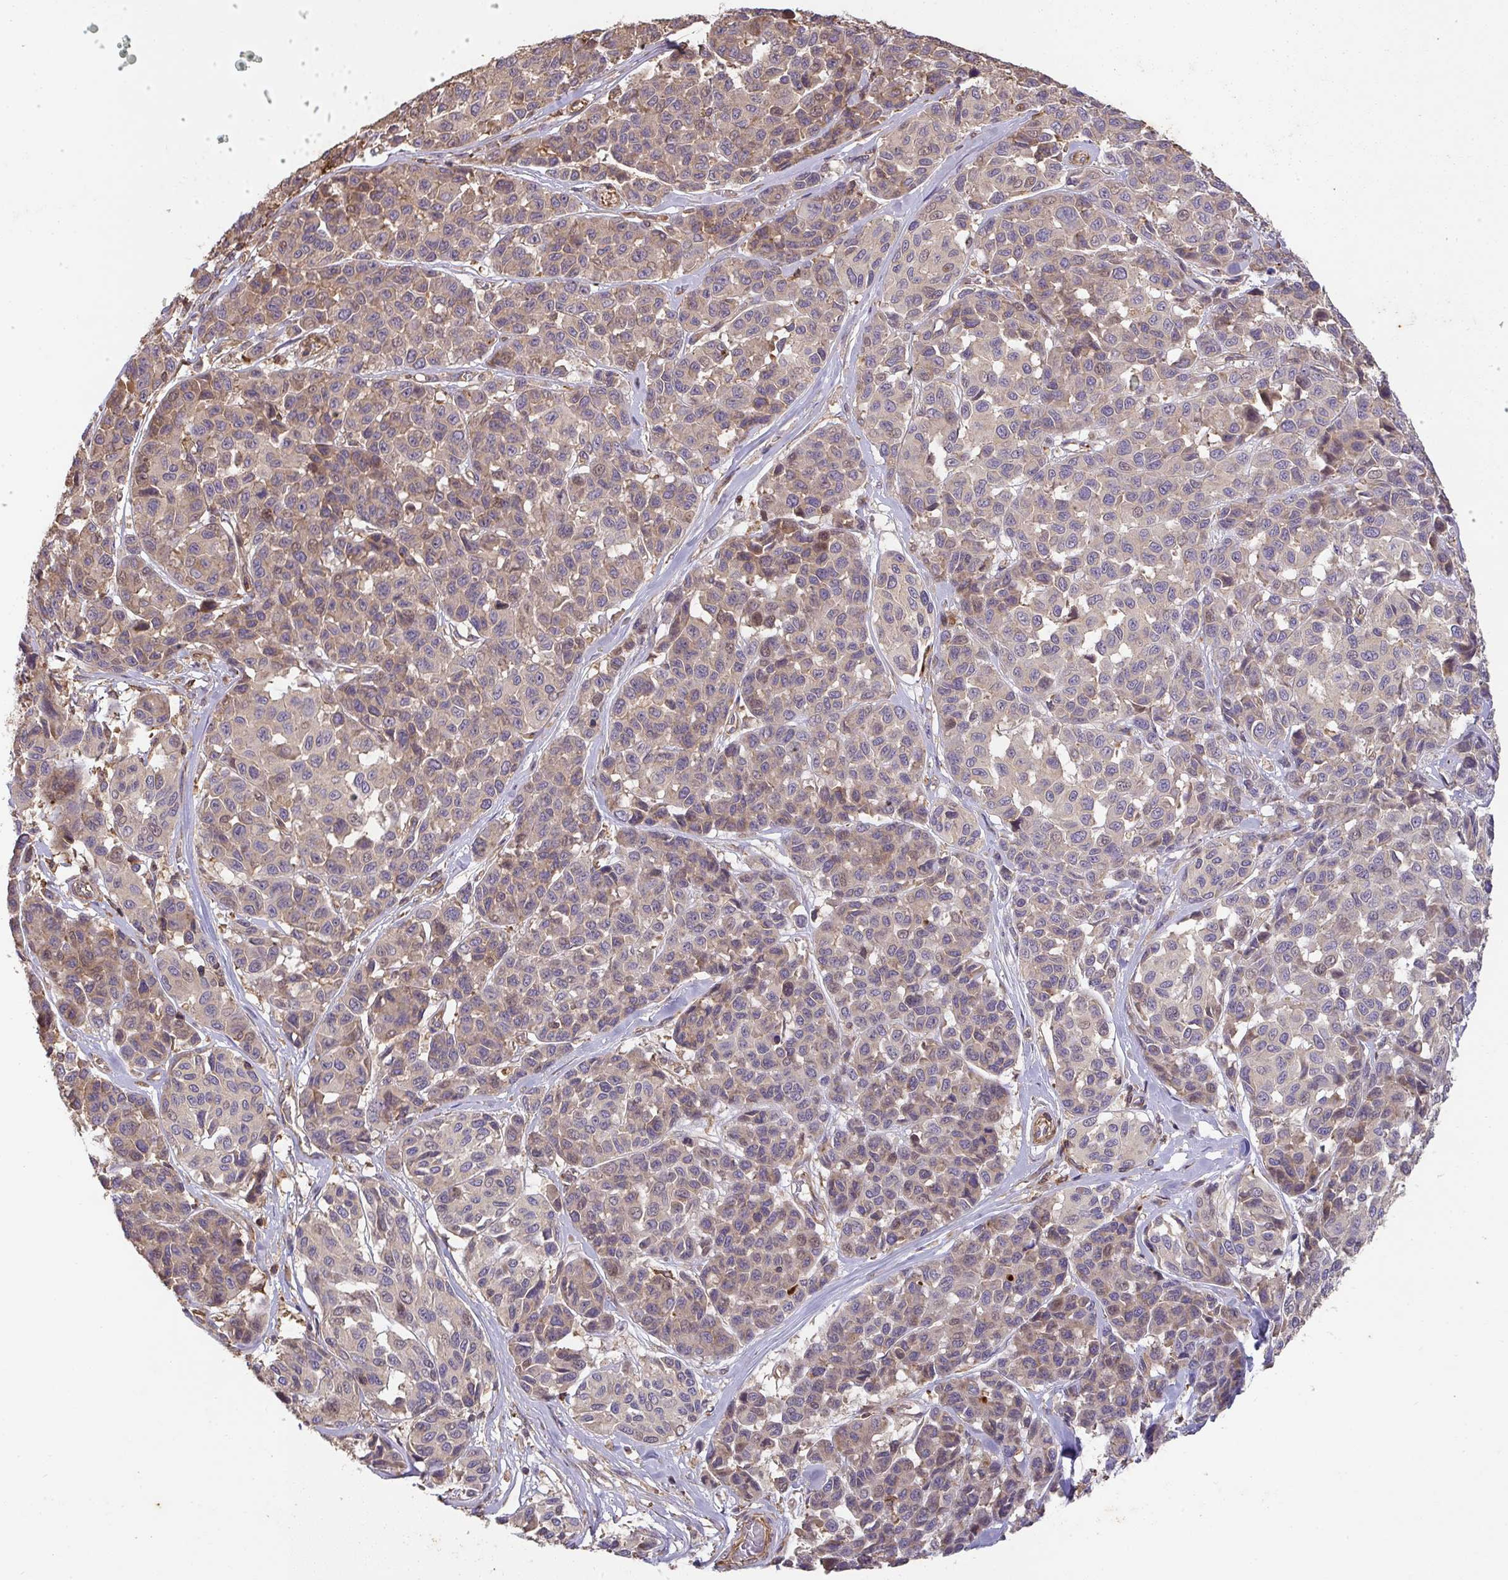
{"staining": {"intensity": "weak", "quantity": "25%-75%", "location": "cytoplasmic/membranous"}, "tissue": "melanoma", "cell_type": "Tumor cells", "image_type": "cancer", "snomed": [{"axis": "morphology", "description": "Malignant melanoma, NOS"}, {"axis": "topography", "description": "Skin"}], "caption": "Tumor cells demonstrate low levels of weak cytoplasmic/membranous staining in about 25%-75% of cells in melanoma.", "gene": "TNMD", "patient": {"sex": "female", "age": 66}}